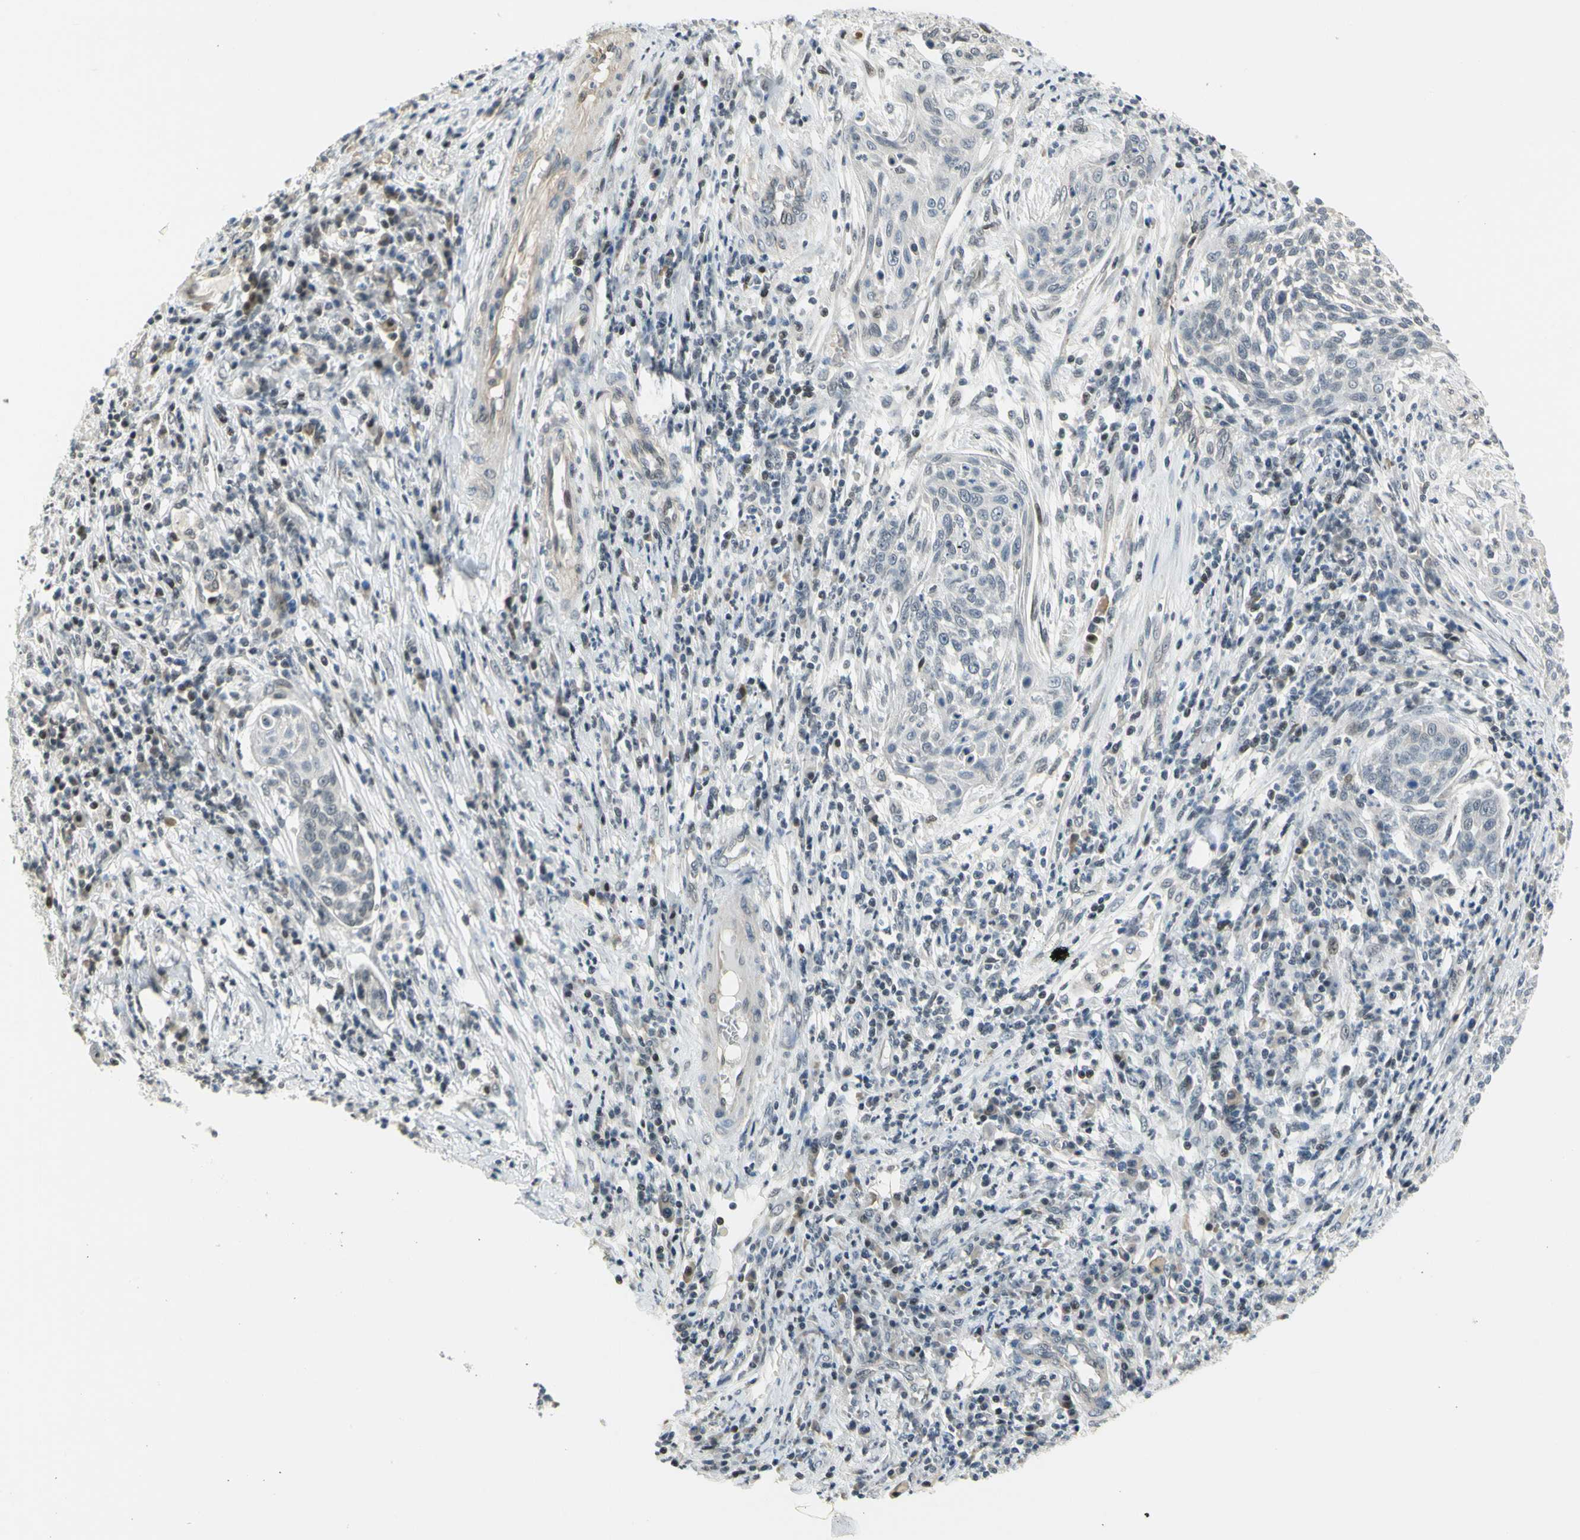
{"staining": {"intensity": "weak", "quantity": "<25%", "location": "nuclear"}, "tissue": "cervical cancer", "cell_type": "Tumor cells", "image_type": "cancer", "snomed": [{"axis": "morphology", "description": "Squamous cell carcinoma, NOS"}, {"axis": "topography", "description": "Cervix"}], "caption": "There is no significant expression in tumor cells of squamous cell carcinoma (cervical).", "gene": "IMPG2", "patient": {"sex": "female", "age": 34}}